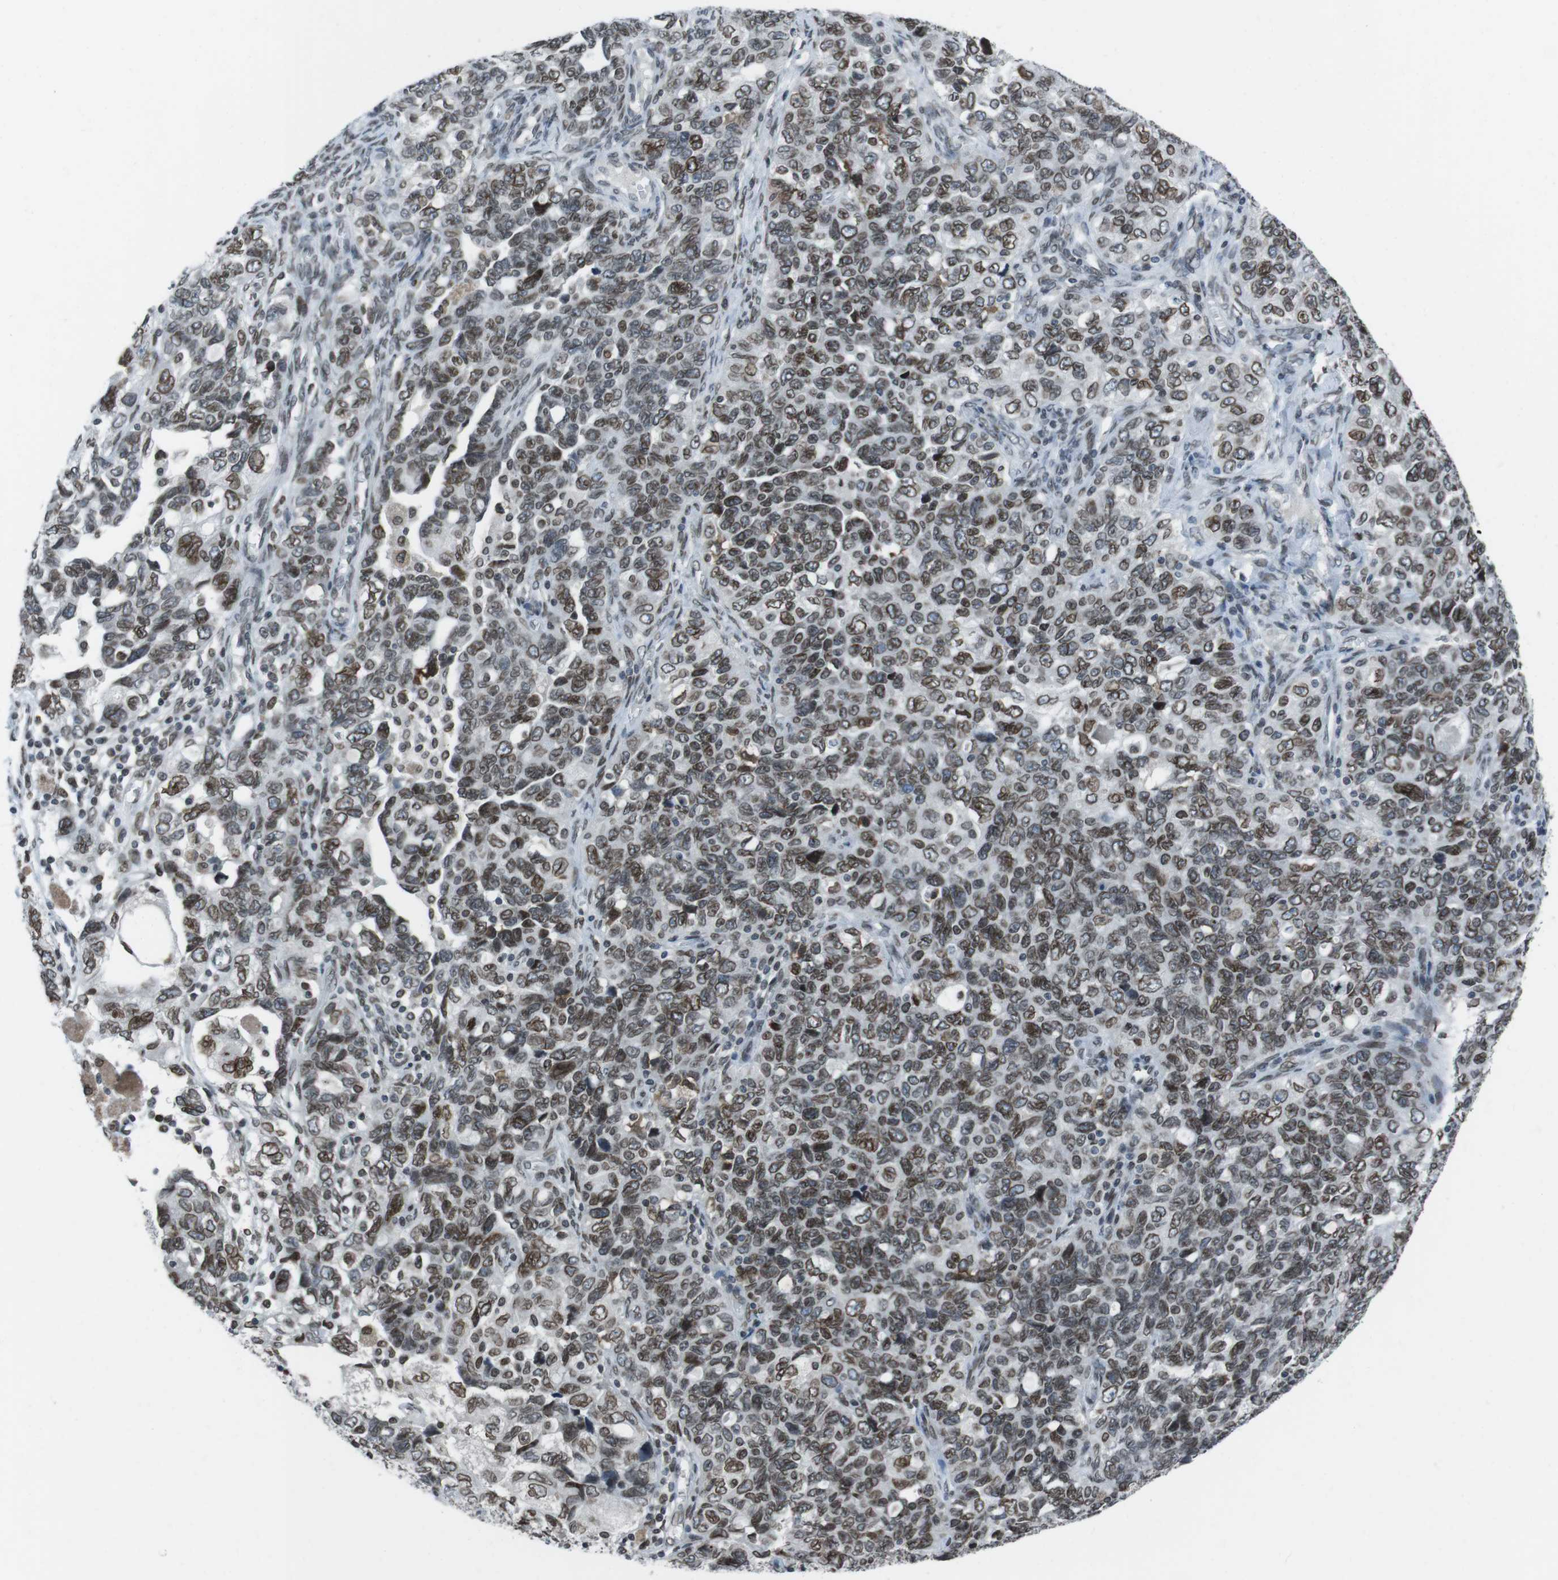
{"staining": {"intensity": "strong", "quantity": ">75%", "location": "cytoplasmic/membranous,nuclear"}, "tissue": "ovarian cancer", "cell_type": "Tumor cells", "image_type": "cancer", "snomed": [{"axis": "morphology", "description": "Carcinoma, NOS"}, {"axis": "morphology", "description": "Cystadenocarcinoma, serous, NOS"}, {"axis": "topography", "description": "Ovary"}], "caption": "A brown stain labels strong cytoplasmic/membranous and nuclear staining of a protein in human carcinoma (ovarian) tumor cells.", "gene": "MAD1L1", "patient": {"sex": "female", "age": 69}}